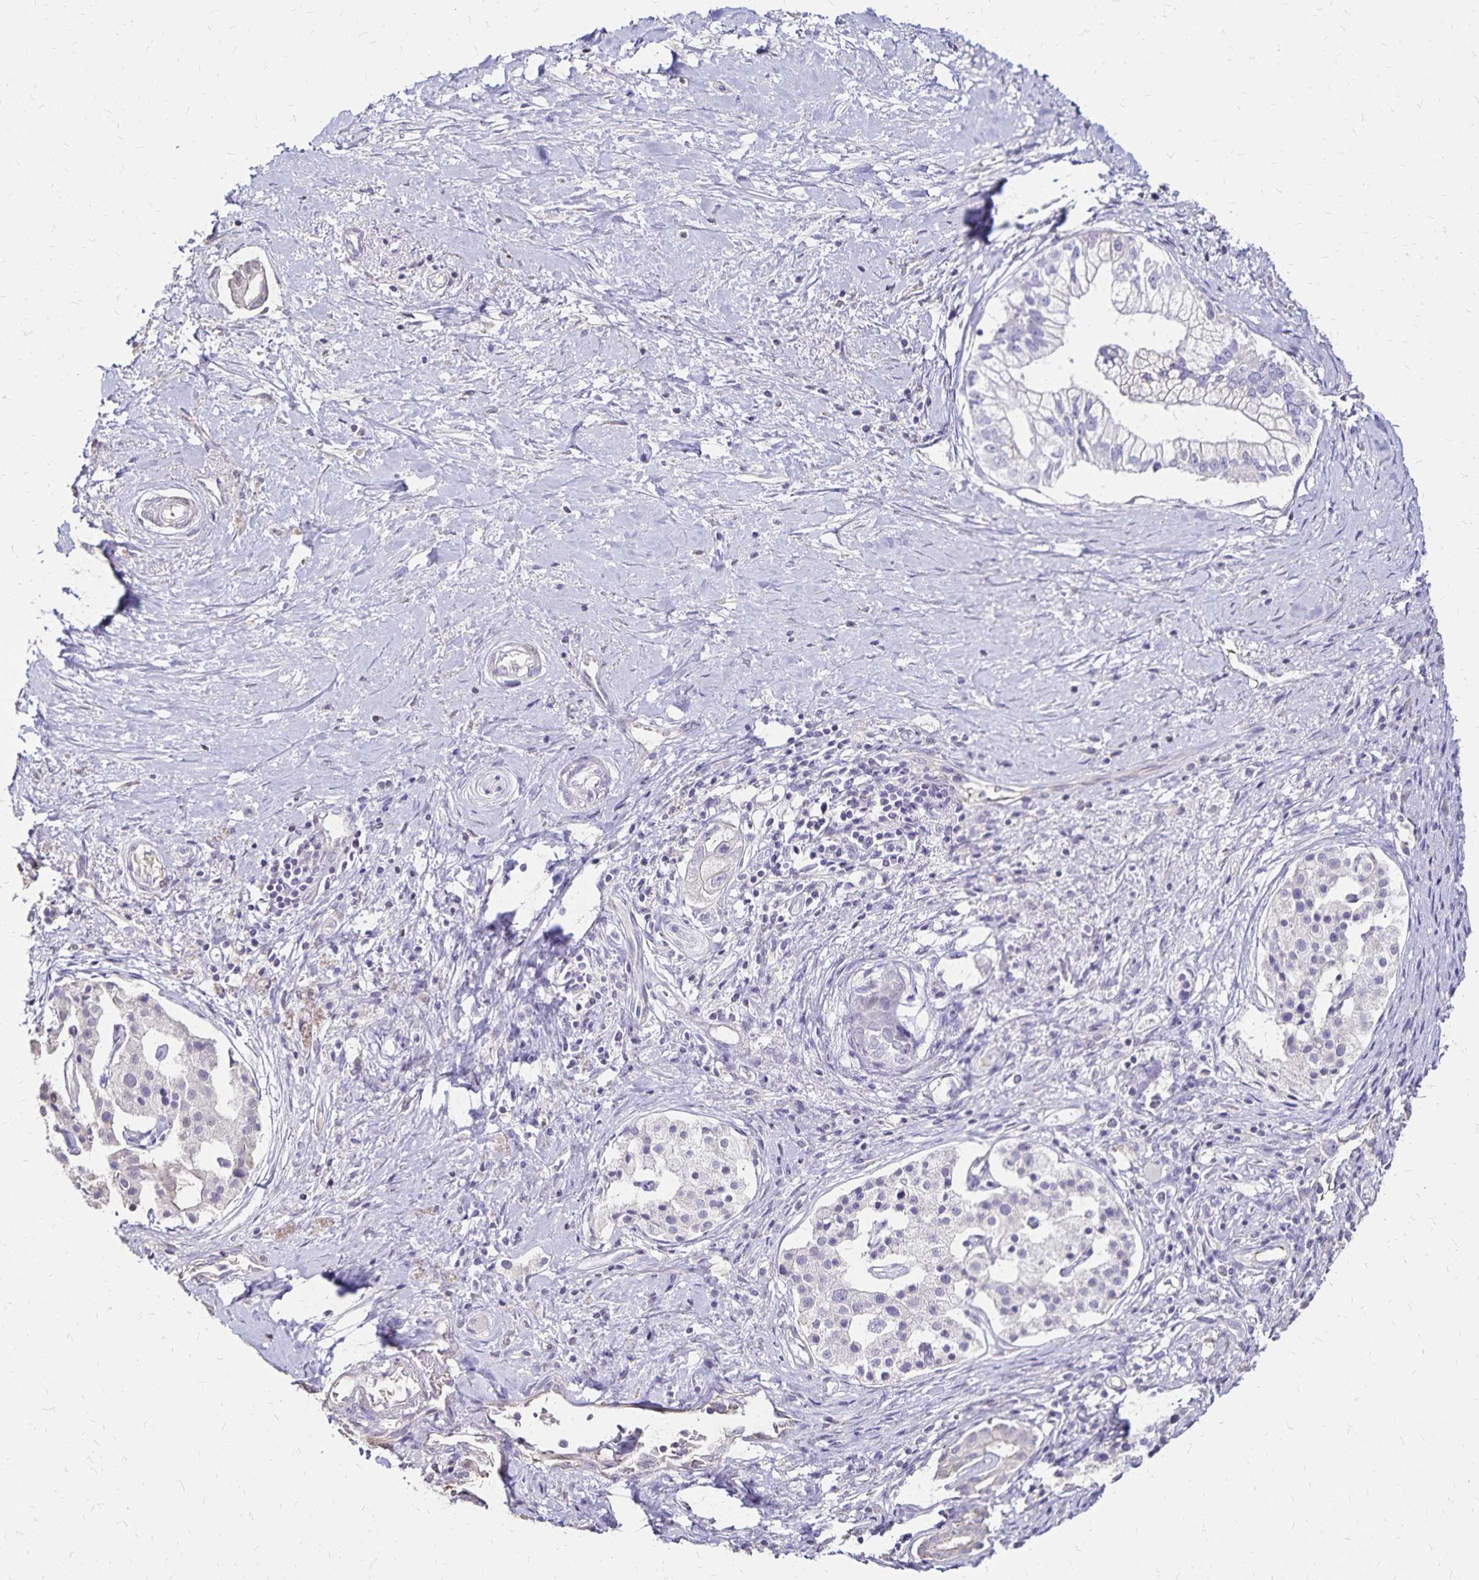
{"staining": {"intensity": "negative", "quantity": "none", "location": "none"}, "tissue": "pancreatic cancer", "cell_type": "Tumor cells", "image_type": "cancer", "snomed": [{"axis": "morphology", "description": "Adenocarcinoma, NOS"}, {"axis": "topography", "description": "Pancreas"}], "caption": "Photomicrograph shows no protein expression in tumor cells of adenocarcinoma (pancreatic) tissue.", "gene": "KISS1", "patient": {"sex": "male", "age": 70}}